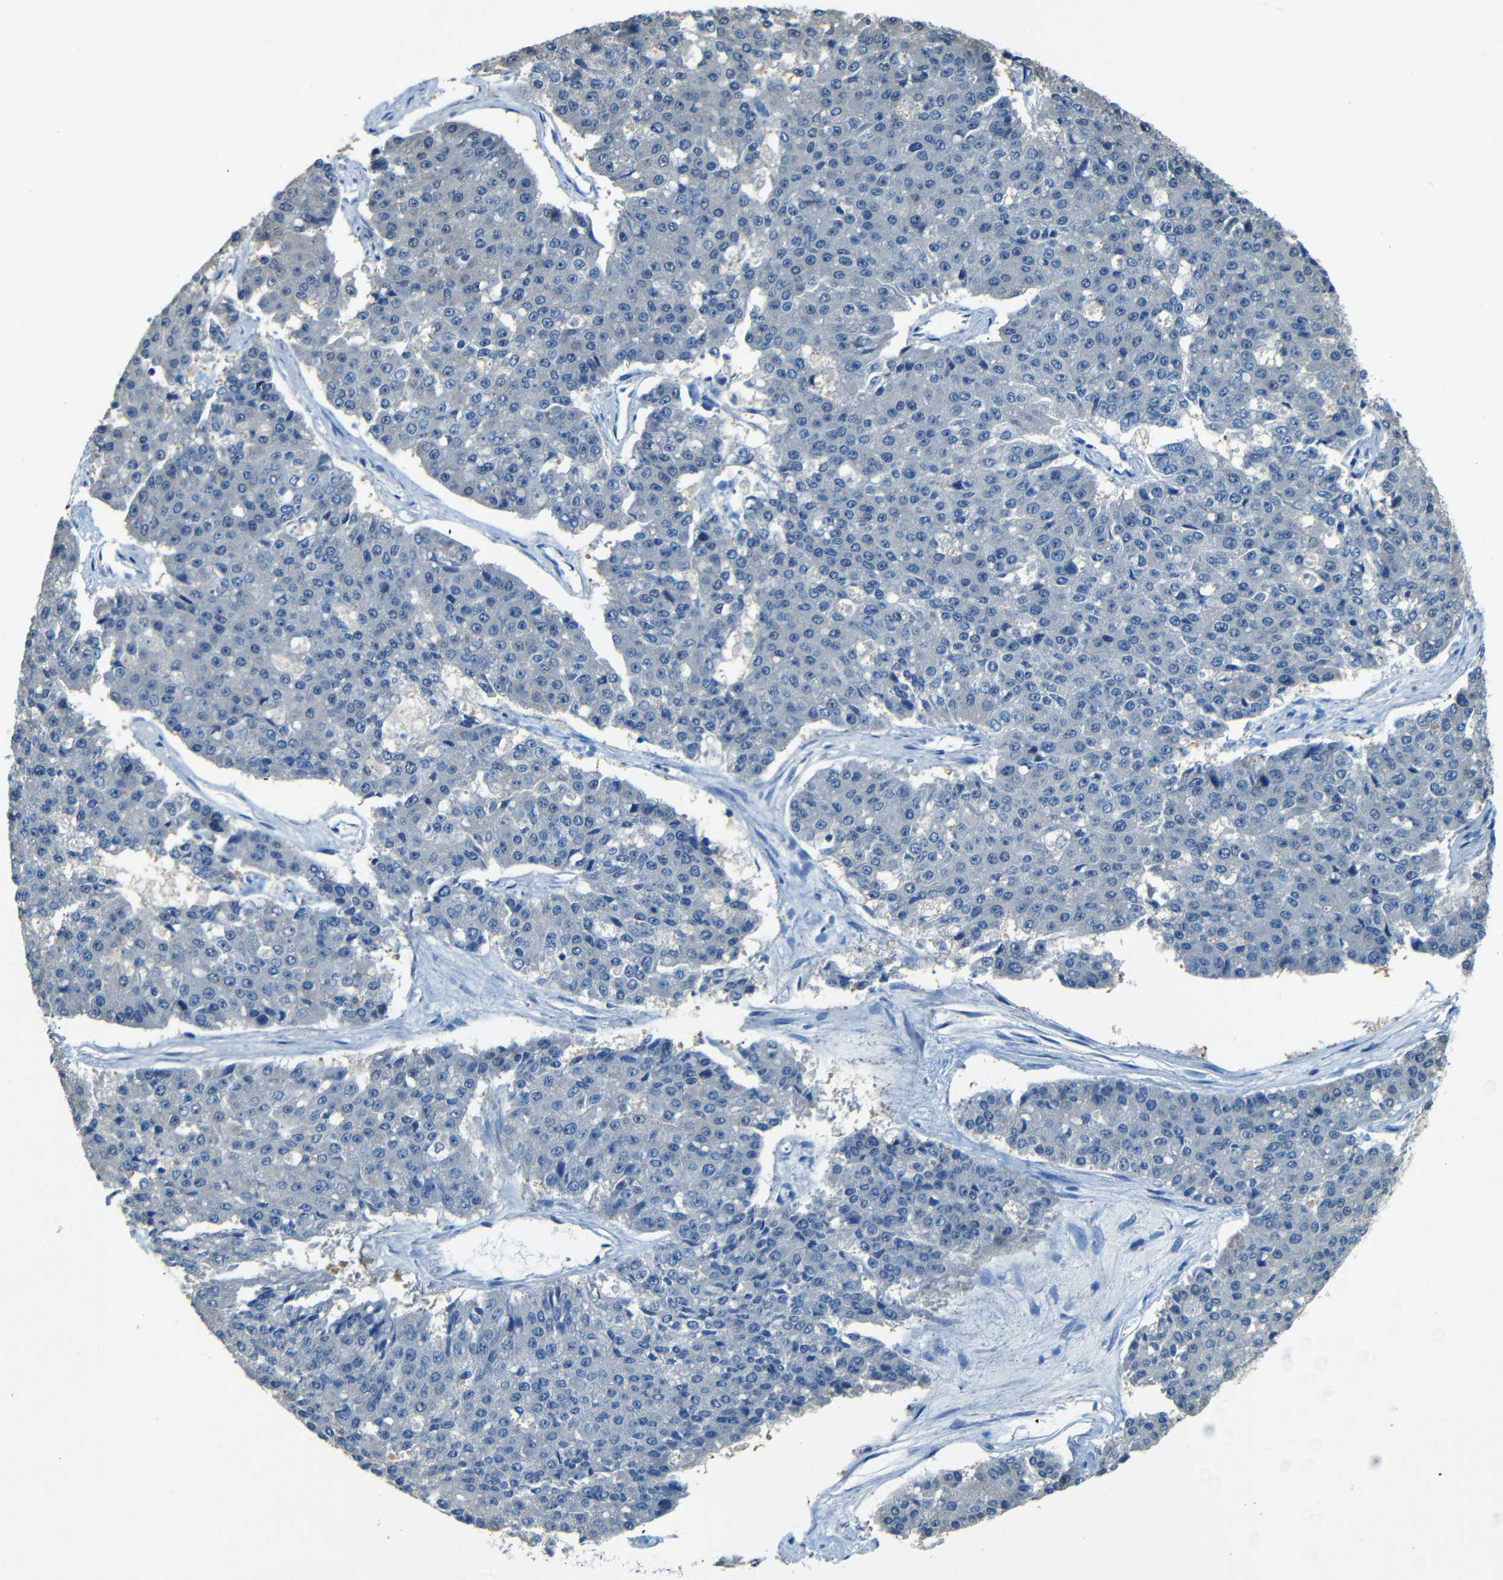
{"staining": {"intensity": "negative", "quantity": "none", "location": "none"}, "tissue": "pancreatic cancer", "cell_type": "Tumor cells", "image_type": "cancer", "snomed": [{"axis": "morphology", "description": "Adenocarcinoma, NOS"}, {"axis": "topography", "description": "Pancreas"}], "caption": "Immunohistochemistry histopathology image of neoplastic tissue: human adenocarcinoma (pancreatic) stained with DAB reveals no significant protein staining in tumor cells.", "gene": "ZMAT1", "patient": {"sex": "male", "age": 50}}